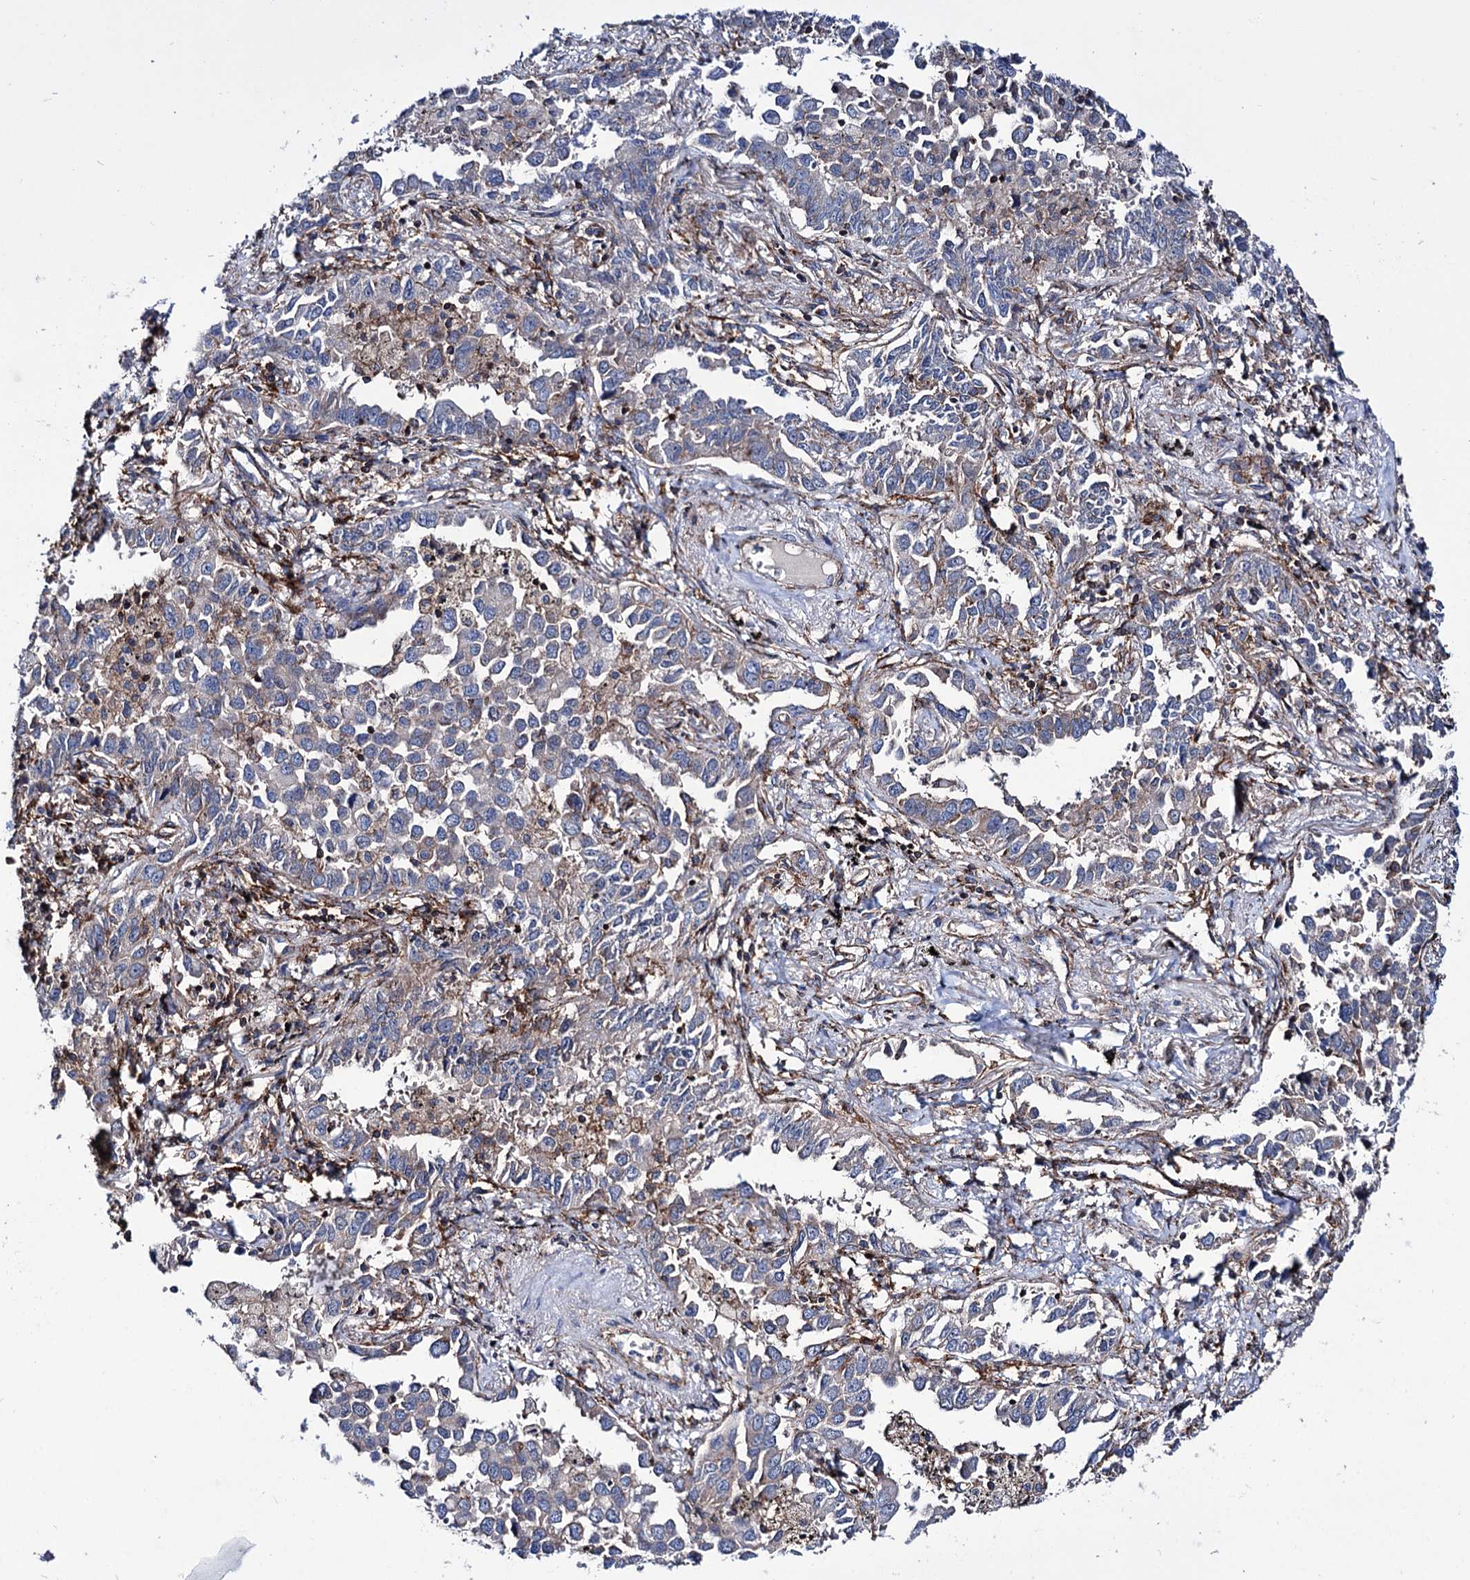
{"staining": {"intensity": "weak", "quantity": "<25%", "location": "cytoplasmic/membranous"}, "tissue": "lung cancer", "cell_type": "Tumor cells", "image_type": "cancer", "snomed": [{"axis": "morphology", "description": "Adenocarcinoma, NOS"}, {"axis": "topography", "description": "Lung"}], "caption": "The photomicrograph shows no significant staining in tumor cells of adenocarcinoma (lung). (DAB immunohistochemistry (IHC) visualized using brightfield microscopy, high magnification).", "gene": "DEF6", "patient": {"sex": "male", "age": 67}}